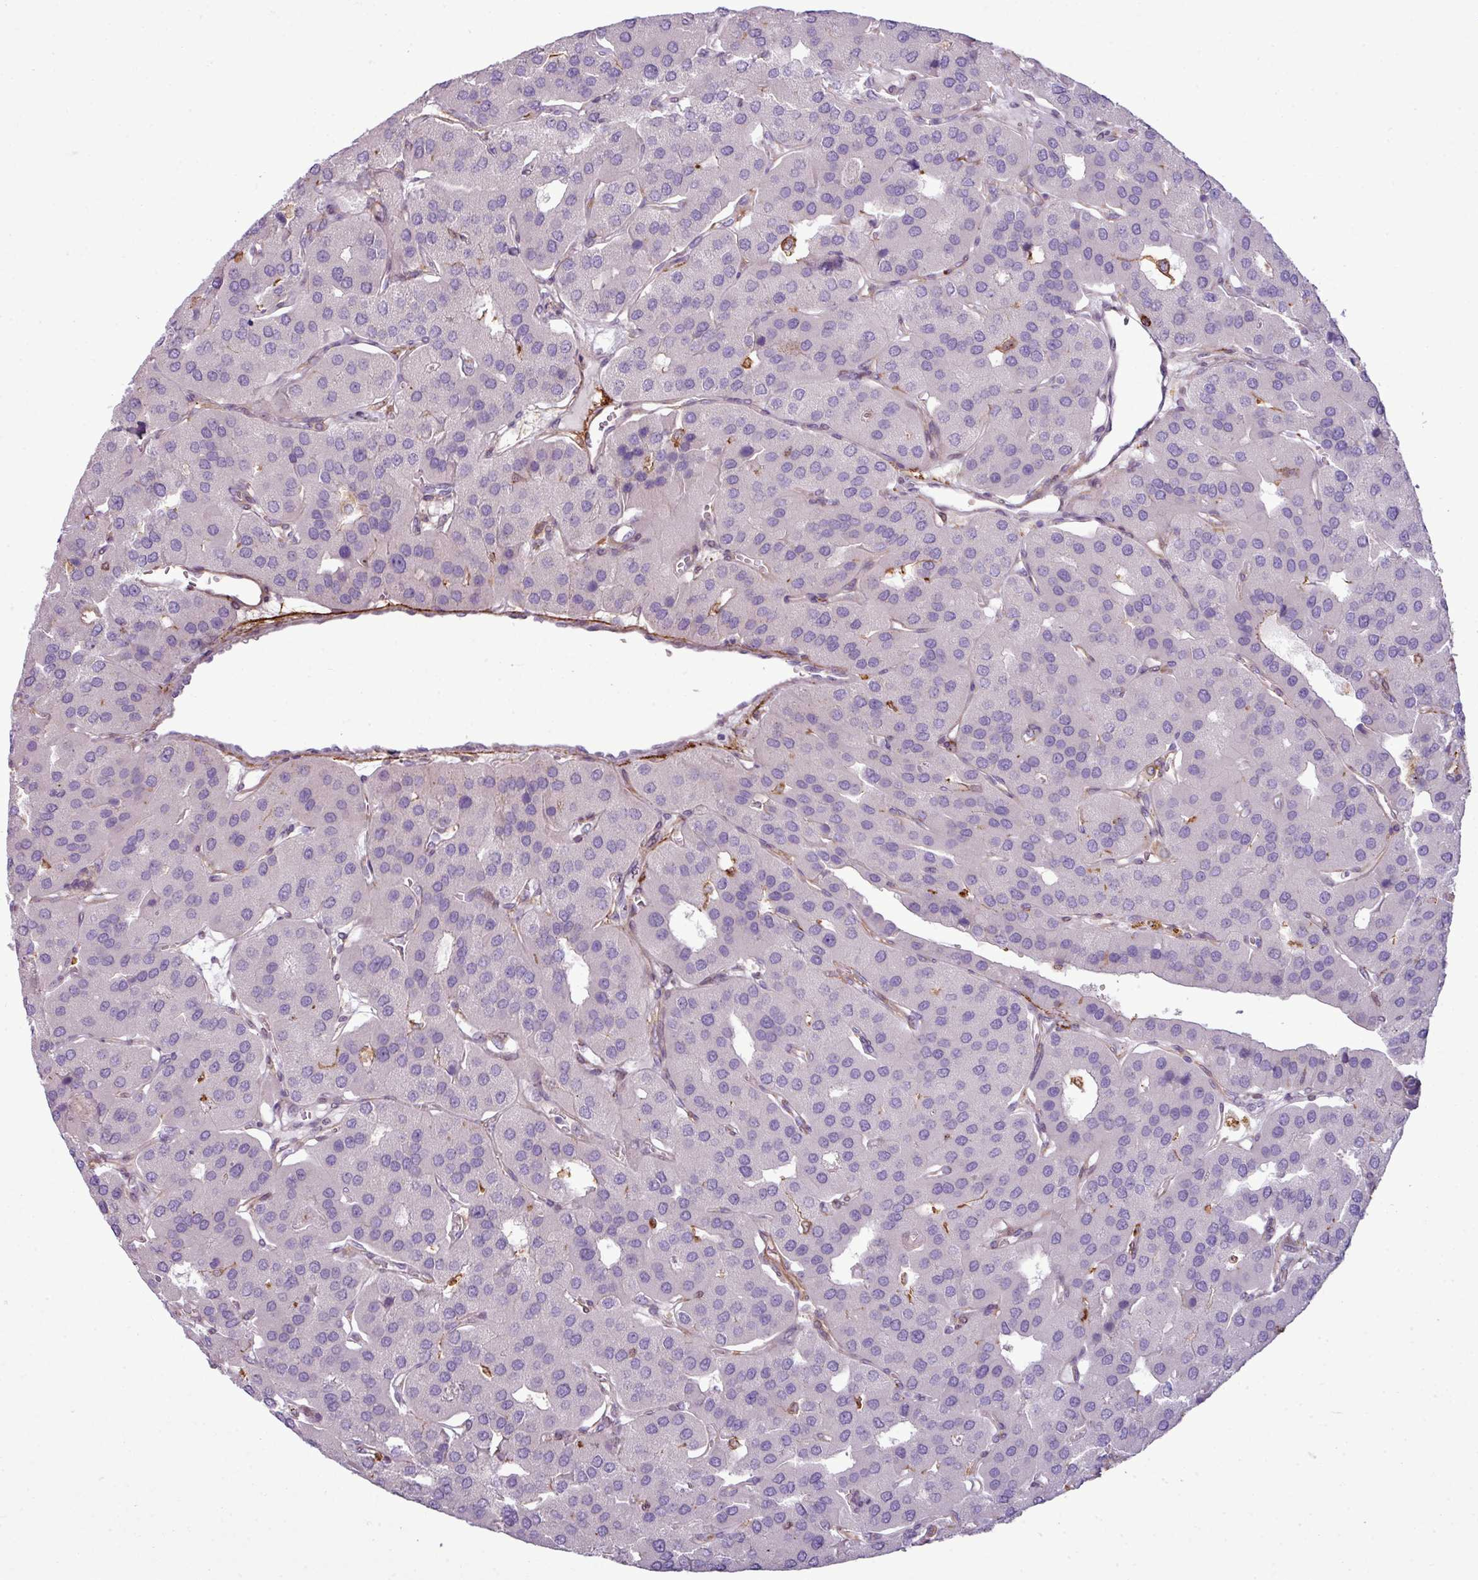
{"staining": {"intensity": "negative", "quantity": "none", "location": "none"}, "tissue": "parathyroid gland", "cell_type": "Glandular cells", "image_type": "normal", "snomed": [{"axis": "morphology", "description": "Normal tissue, NOS"}, {"axis": "morphology", "description": "Adenoma, NOS"}, {"axis": "topography", "description": "Parathyroid gland"}], "caption": "Glandular cells are negative for protein expression in normal human parathyroid gland. The staining is performed using DAB (3,3'-diaminobenzidine) brown chromogen with nuclei counter-stained in using hematoxylin.", "gene": "COL8A1", "patient": {"sex": "female", "age": 86}}